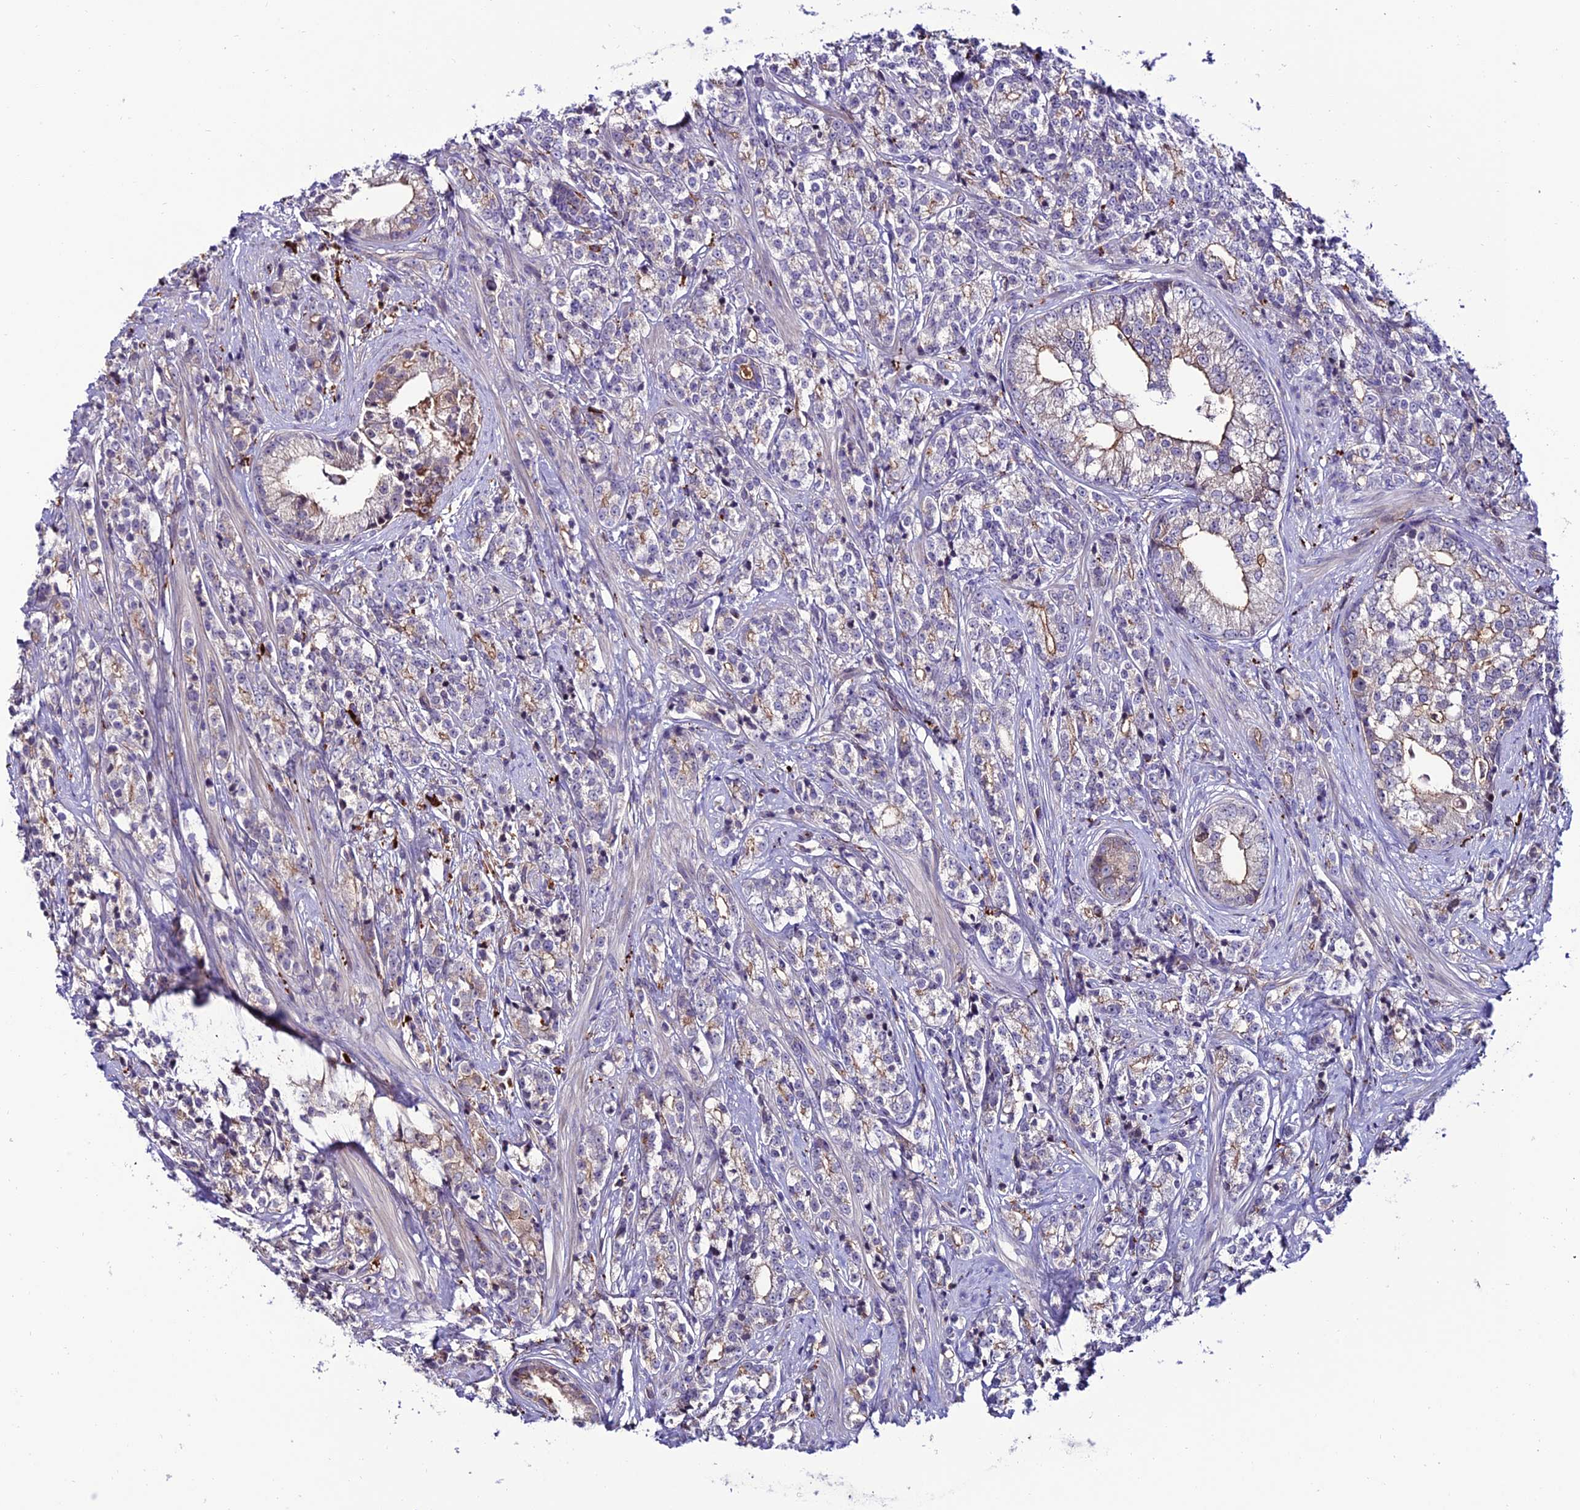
{"staining": {"intensity": "weak", "quantity": "25%-75%", "location": "cytoplasmic/membranous"}, "tissue": "prostate cancer", "cell_type": "Tumor cells", "image_type": "cancer", "snomed": [{"axis": "morphology", "description": "Adenocarcinoma, High grade"}, {"axis": "topography", "description": "Prostate"}], "caption": "An immunohistochemistry (IHC) micrograph of tumor tissue is shown. Protein staining in brown highlights weak cytoplasmic/membranous positivity in high-grade adenocarcinoma (prostate) within tumor cells.", "gene": "ARHGEF18", "patient": {"sex": "male", "age": 69}}